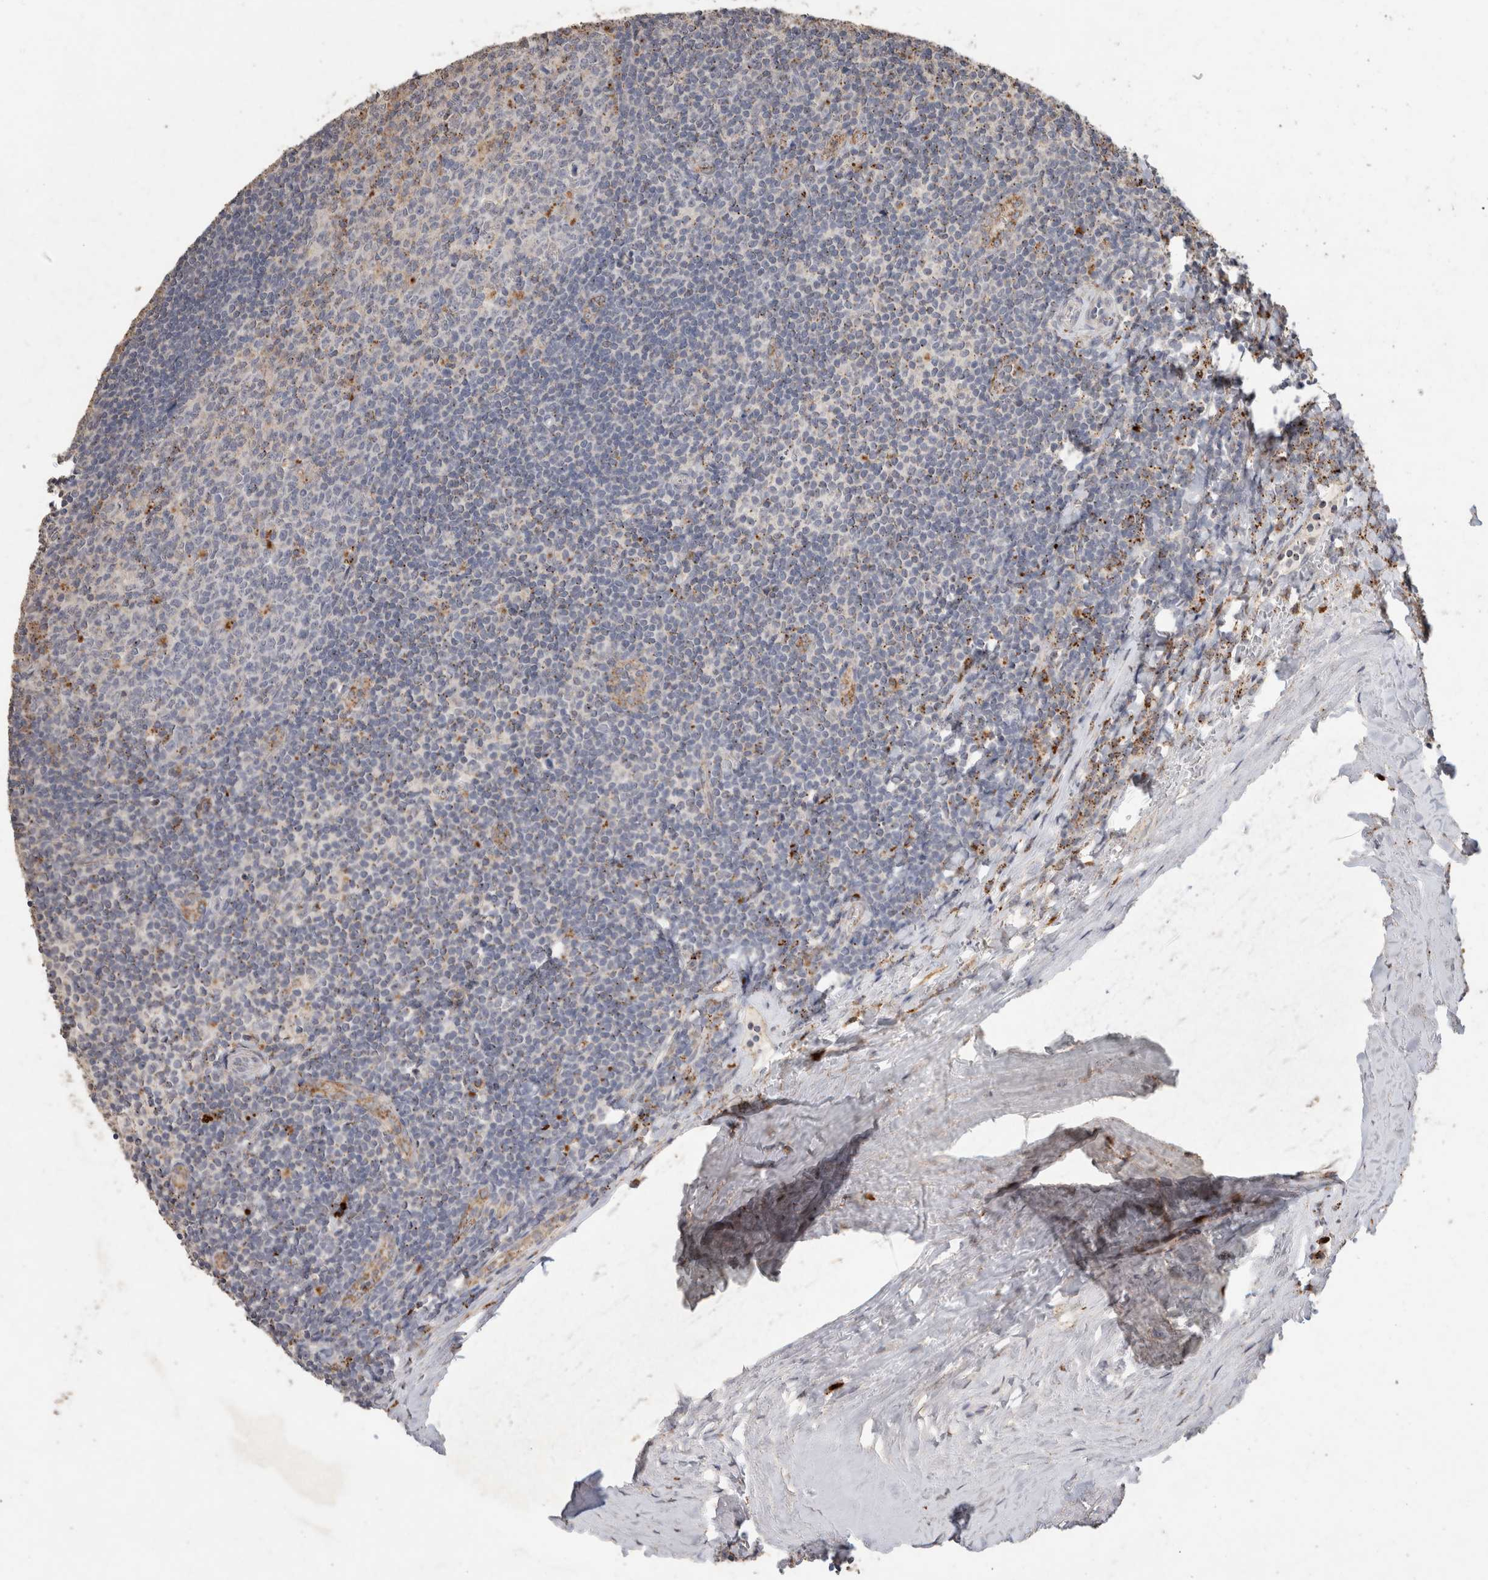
{"staining": {"intensity": "moderate", "quantity": "<25%", "location": "cytoplasmic/membranous"}, "tissue": "tonsil", "cell_type": "Germinal center cells", "image_type": "normal", "snomed": [{"axis": "morphology", "description": "Normal tissue, NOS"}, {"axis": "topography", "description": "Tonsil"}], "caption": "A high-resolution histopathology image shows immunohistochemistry staining of benign tonsil, which exhibits moderate cytoplasmic/membranous staining in approximately <25% of germinal center cells.", "gene": "ARSA", "patient": {"sex": "male", "age": 27}}